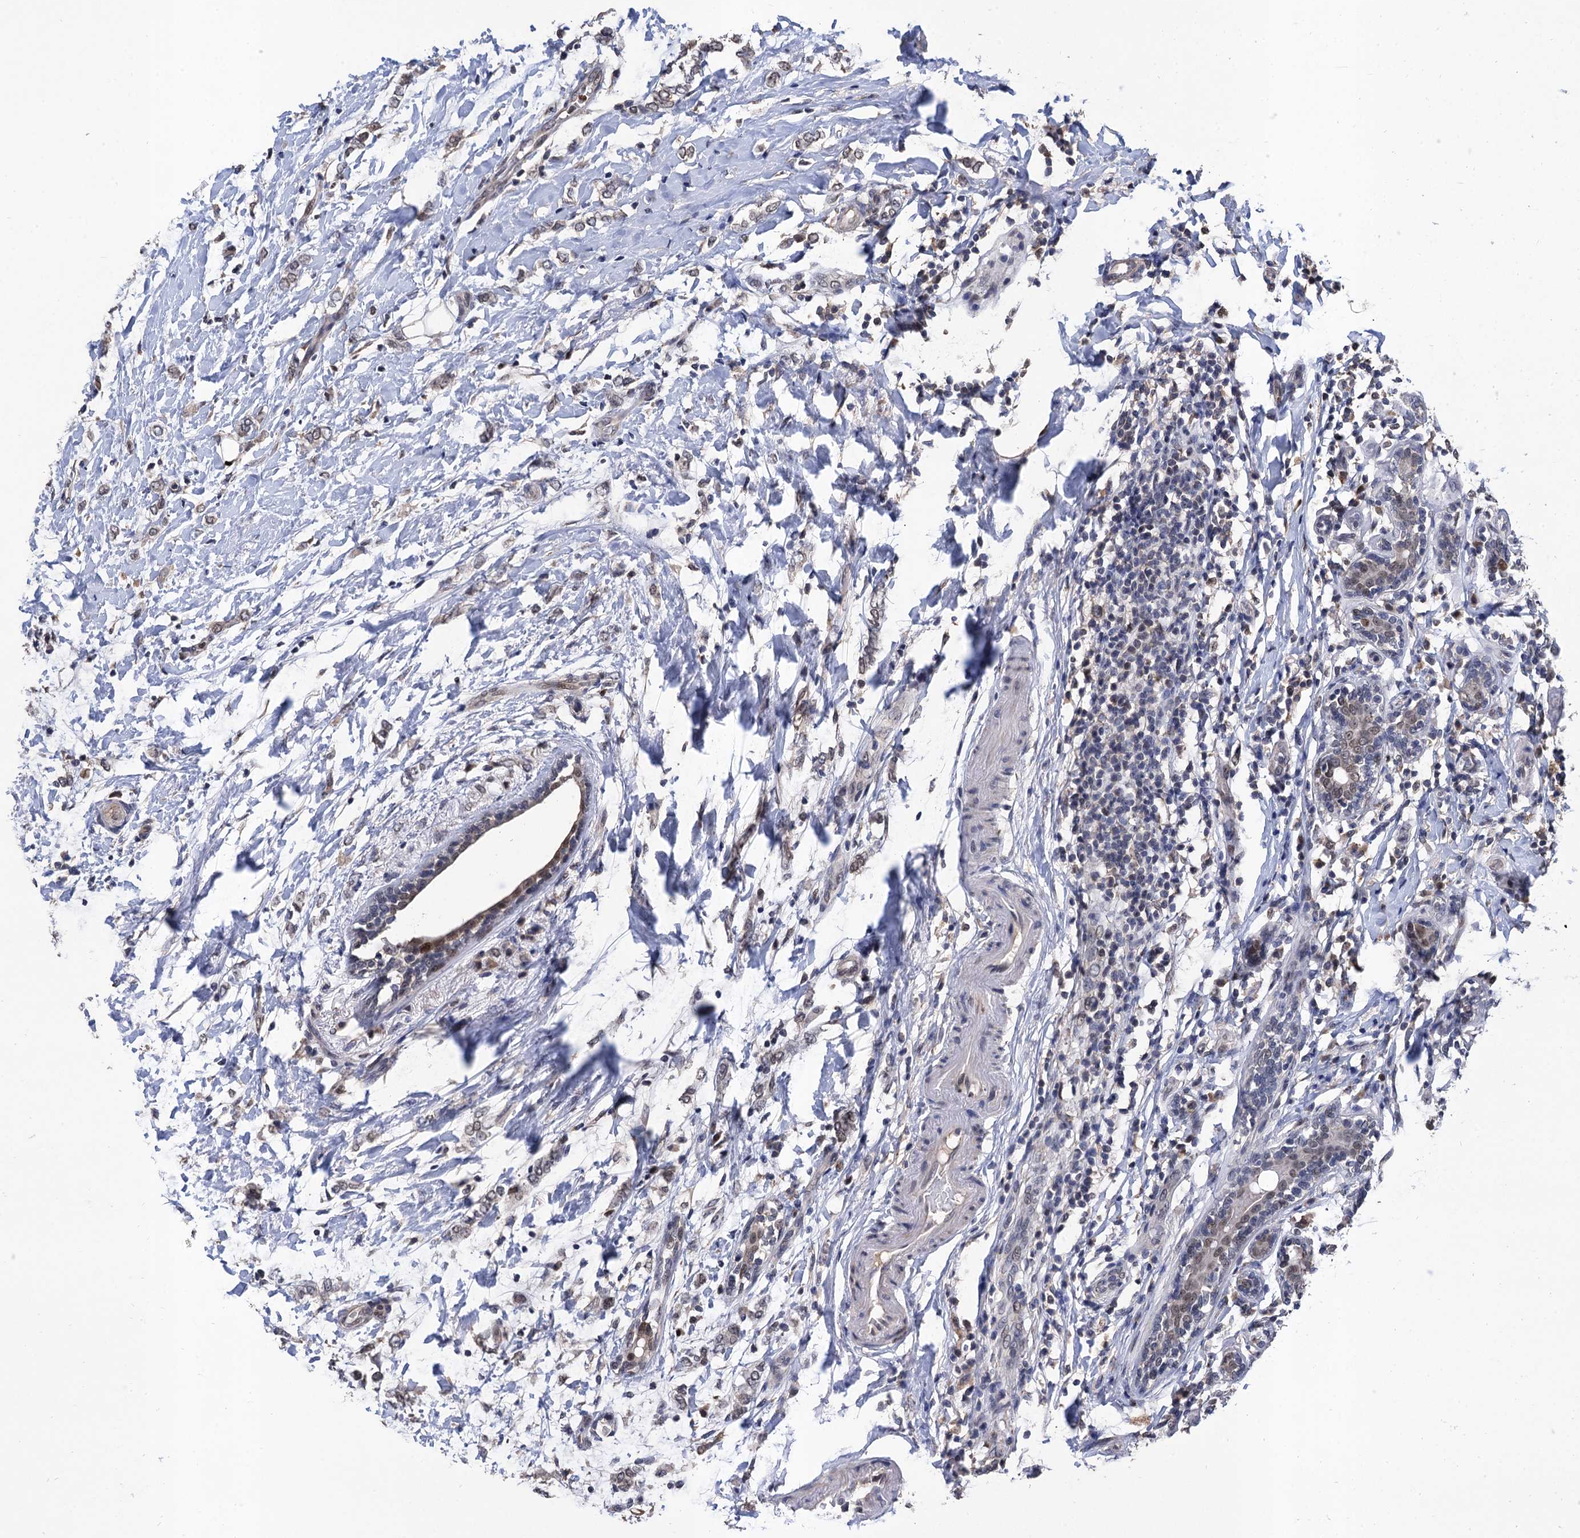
{"staining": {"intensity": "weak", "quantity": ">75%", "location": "nuclear"}, "tissue": "breast cancer", "cell_type": "Tumor cells", "image_type": "cancer", "snomed": [{"axis": "morphology", "description": "Normal tissue, NOS"}, {"axis": "morphology", "description": "Lobular carcinoma"}, {"axis": "topography", "description": "Breast"}], "caption": "Tumor cells show low levels of weak nuclear expression in about >75% of cells in human breast cancer. (DAB (3,3'-diaminobenzidine) = brown stain, brightfield microscopy at high magnification).", "gene": "TSEN34", "patient": {"sex": "female", "age": 47}}